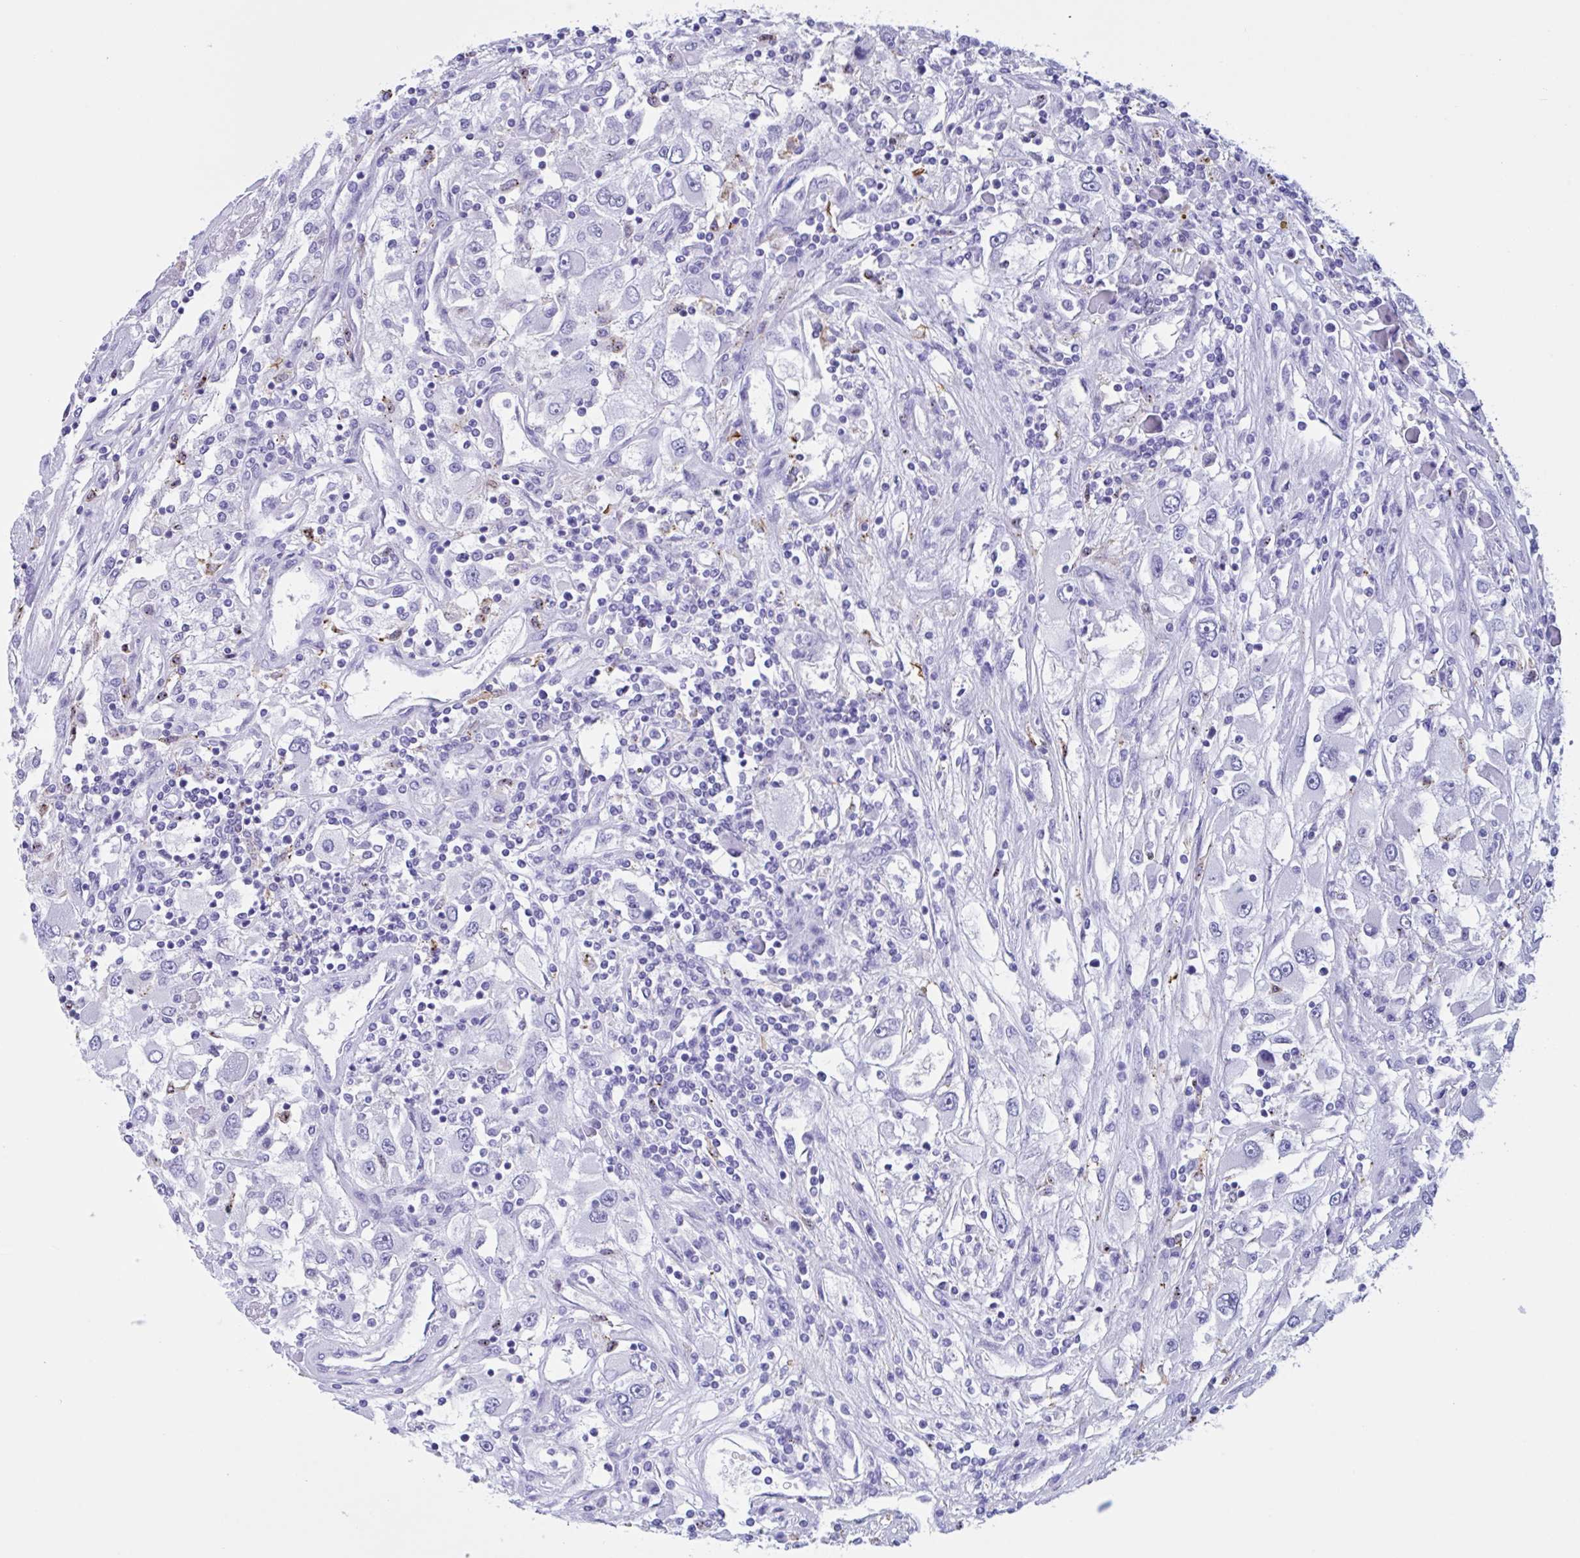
{"staining": {"intensity": "negative", "quantity": "none", "location": "none"}, "tissue": "renal cancer", "cell_type": "Tumor cells", "image_type": "cancer", "snomed": [{"axis": "morphology", "description": "Adenocarcinoma, NOS"}, {"axis": "topography", "description": "Kidney"}], "caption": "Protein analysis of renal cancer exhibits no significant expression in tumor cells. (Stains: DAB (3,3'-diaminobenzidine) immunohistochemistry (IHC) with hematoxylin counter stain, Microscopy: brightfield microscopy at high magnification).", "gene": "ZNF850", "patient": {"sex": "female", "age": 52}}